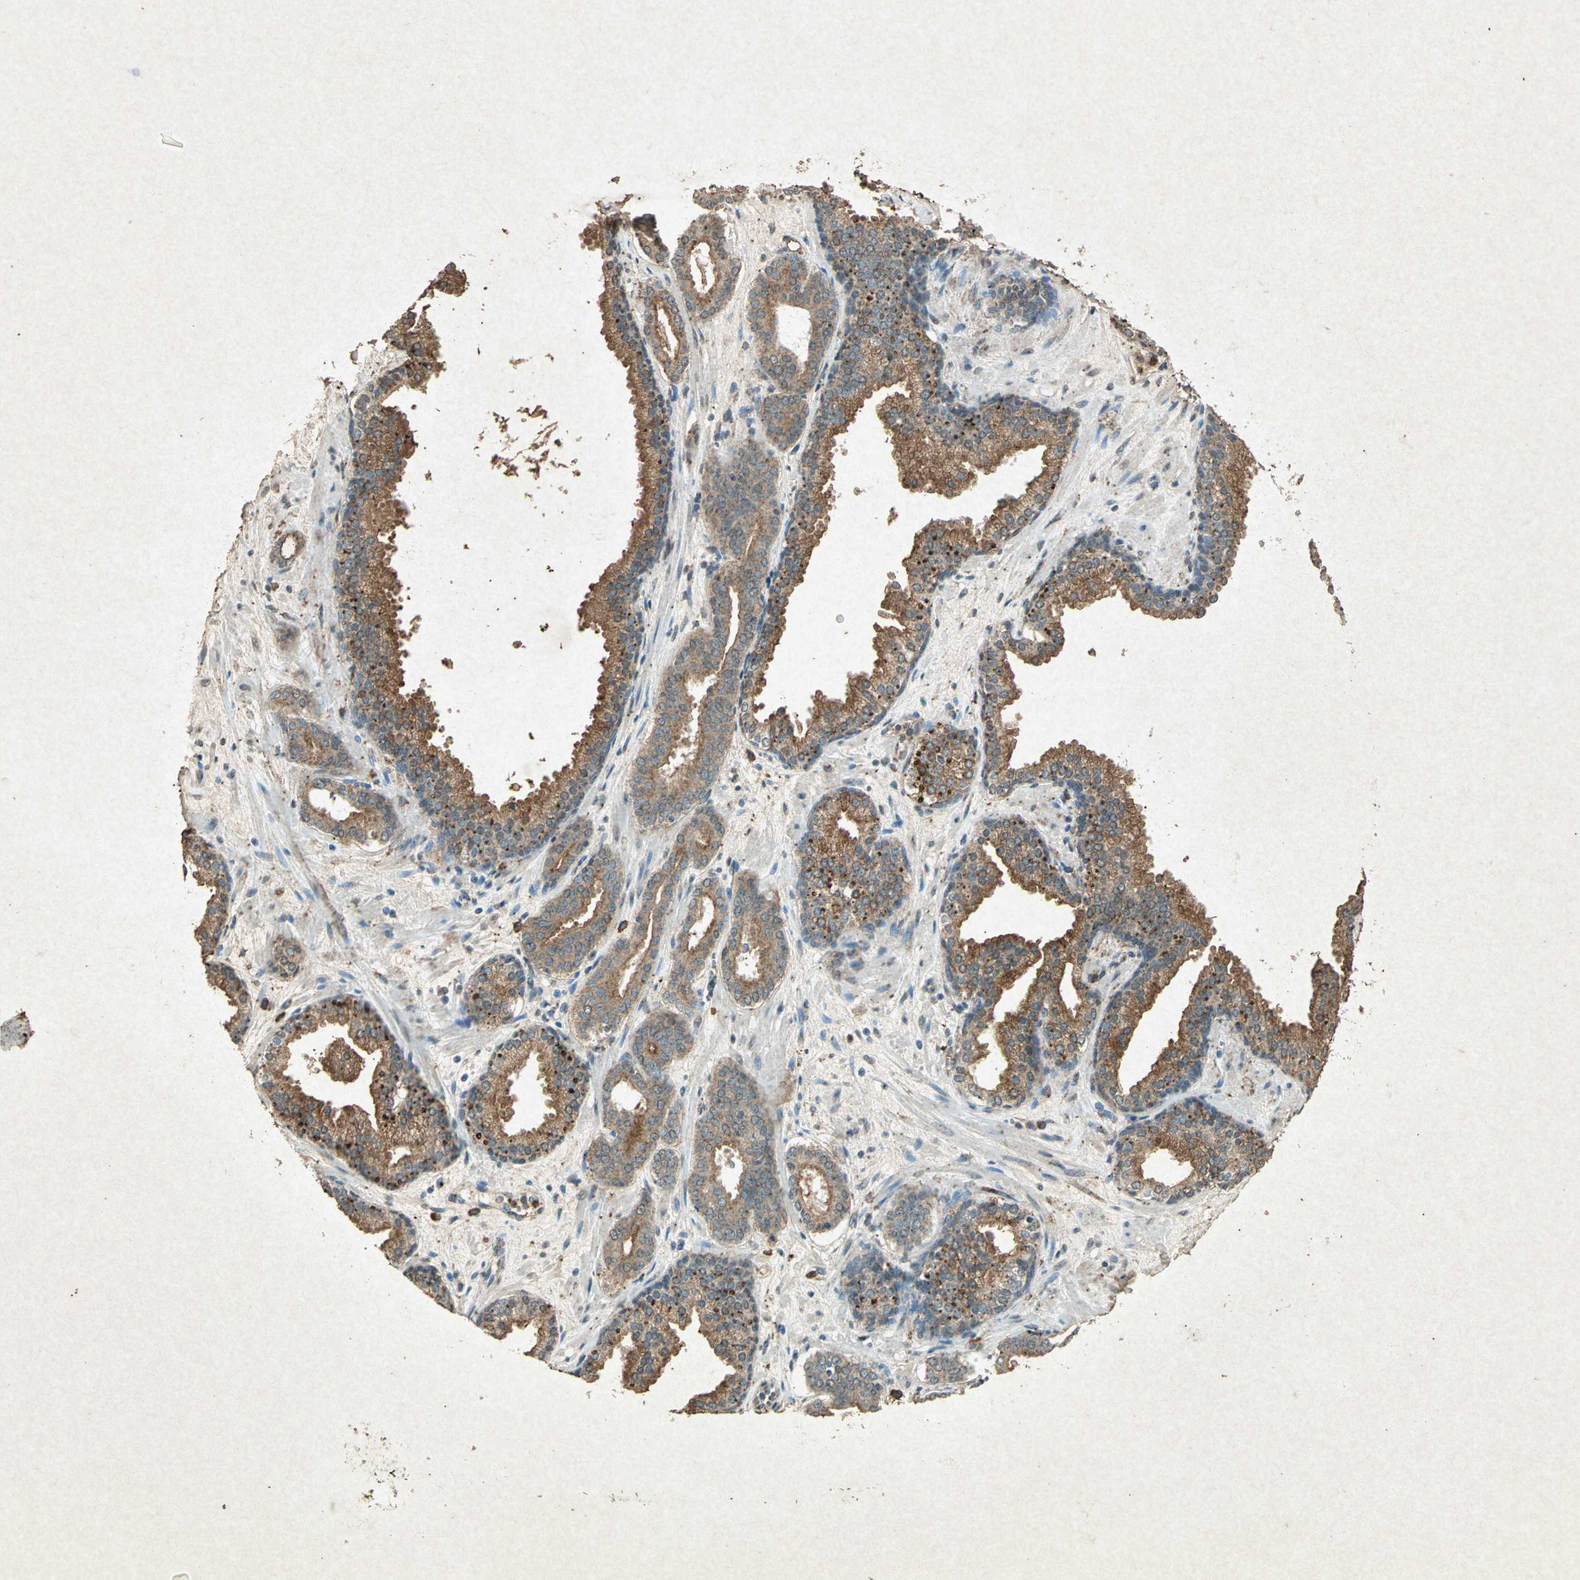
{"staining": {"intensity": "moderate", "quantity": ">75%", "location": "cytoplasmic/membranous"}, "tissue": "prostate cancer", "cell_type": "Tumor cells", "image_type": "cancer", "snomed": [{"axis": "morphology", "description": "Adenocarcinoma, Low grade"}, {"axis": "topography", "description": "Prostate"}], "caption": "Immunohistochemistry (DAB) staining of human prostate cancer reveals moderate cytoplasmic/membranous protein expression in approximately >75% of tumor cells. (Brightfield microscopy of DAB IHC at high magnification).", "gene": "PSEN1", "patient": {"sex": "male", "age": 57}}